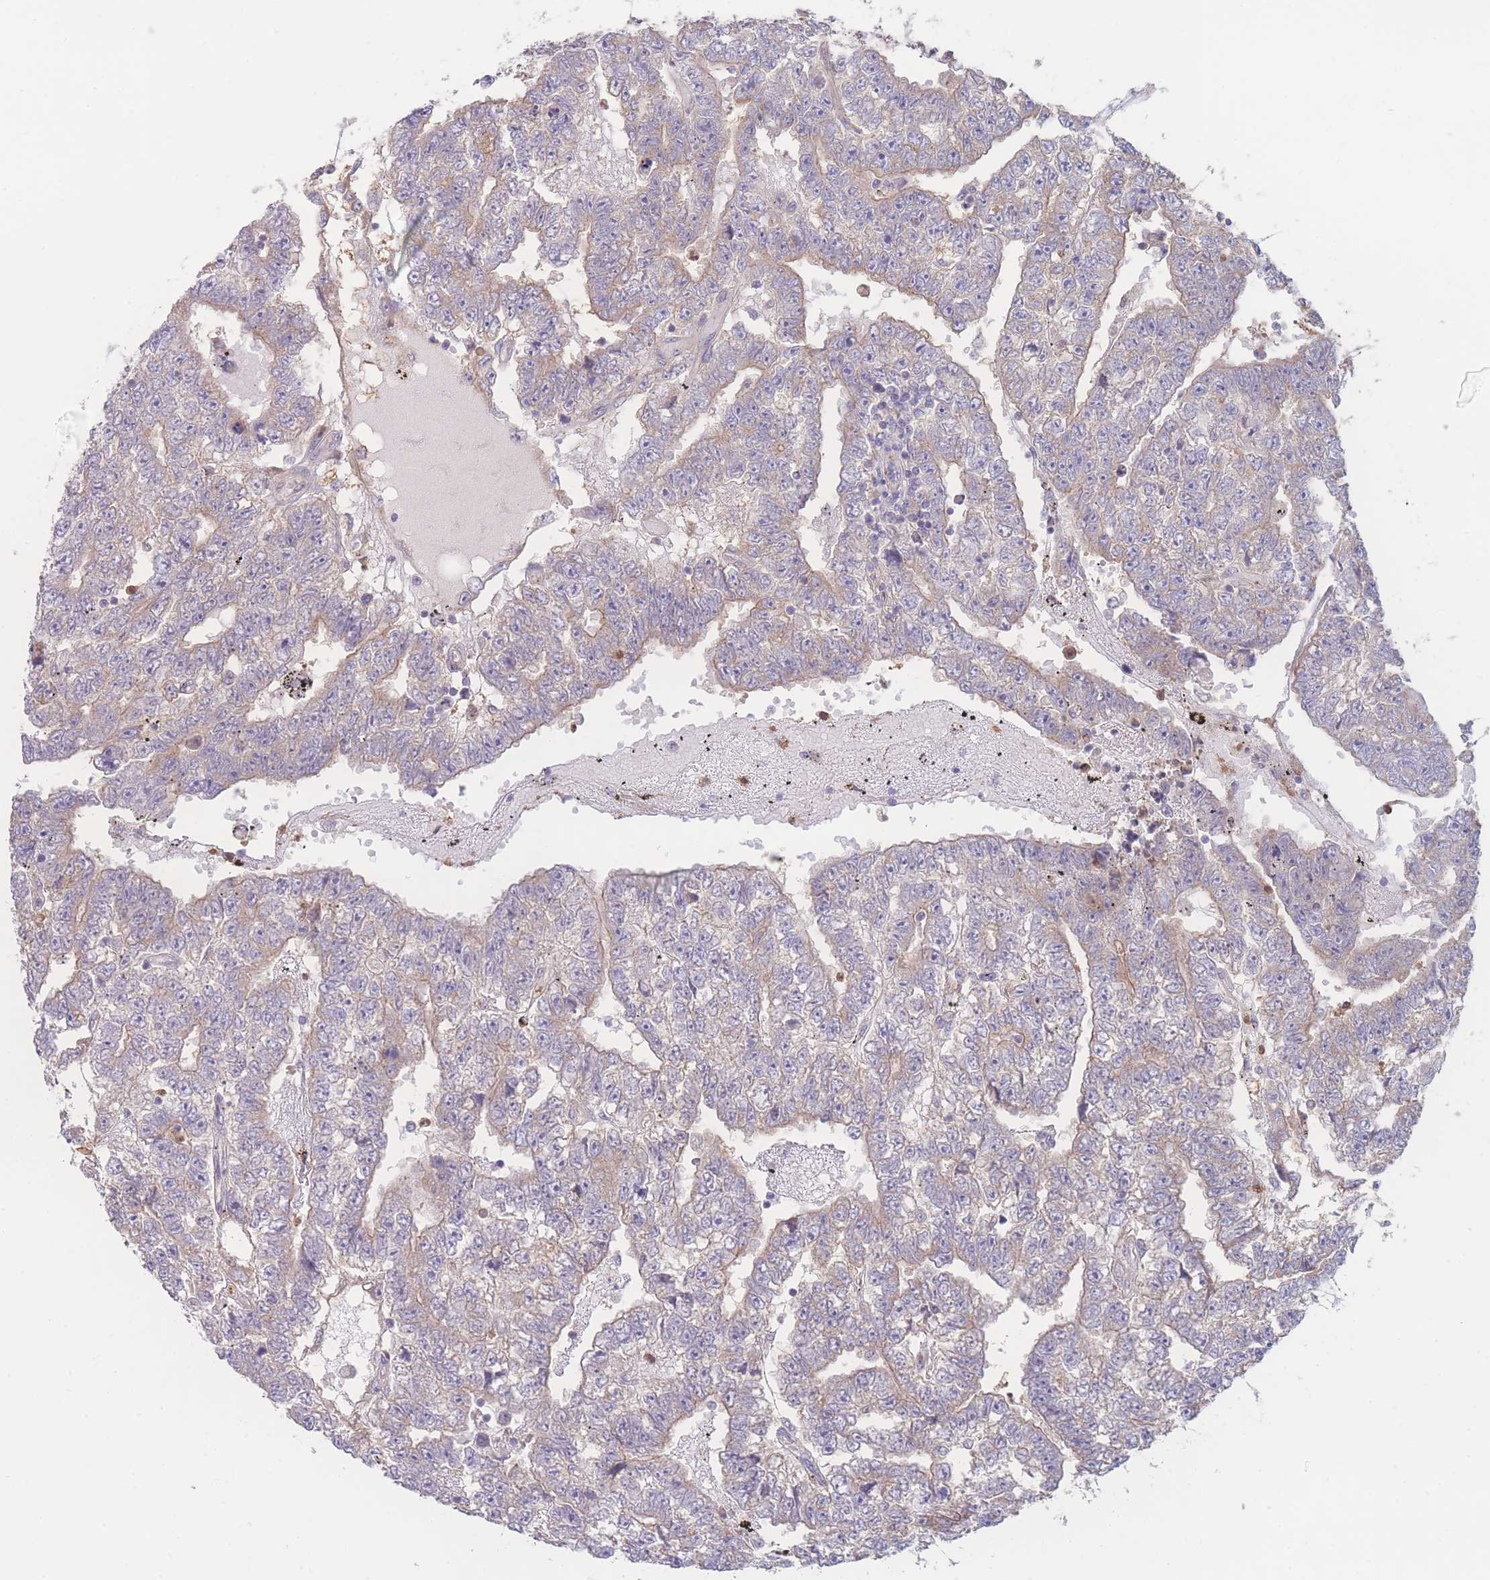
{"staining": {"intensity": "weak", "quantity": "25%-75%", "location": "cytoplasmic/membranous"}, "tissue": "testis cancer", "cell_type": "Tumor cells", "image_type": "cancer", "snomed": [{"axis": "morphology", "description": "Carcinoma, Embryonal, NOS"}, {"axis": "topography", "description": "Testis"}], "caption": "Immunohistochemistry (DAB (3,3'-diaminobenzidine)) staining of testis cancer (embryonal carcinoma) reveals weak cytoplasmic/membranous protein expression in about 25%-75% of tumor cells.", "gene": "STEAP3", "patient": {"sex": "male", "age": 25}}